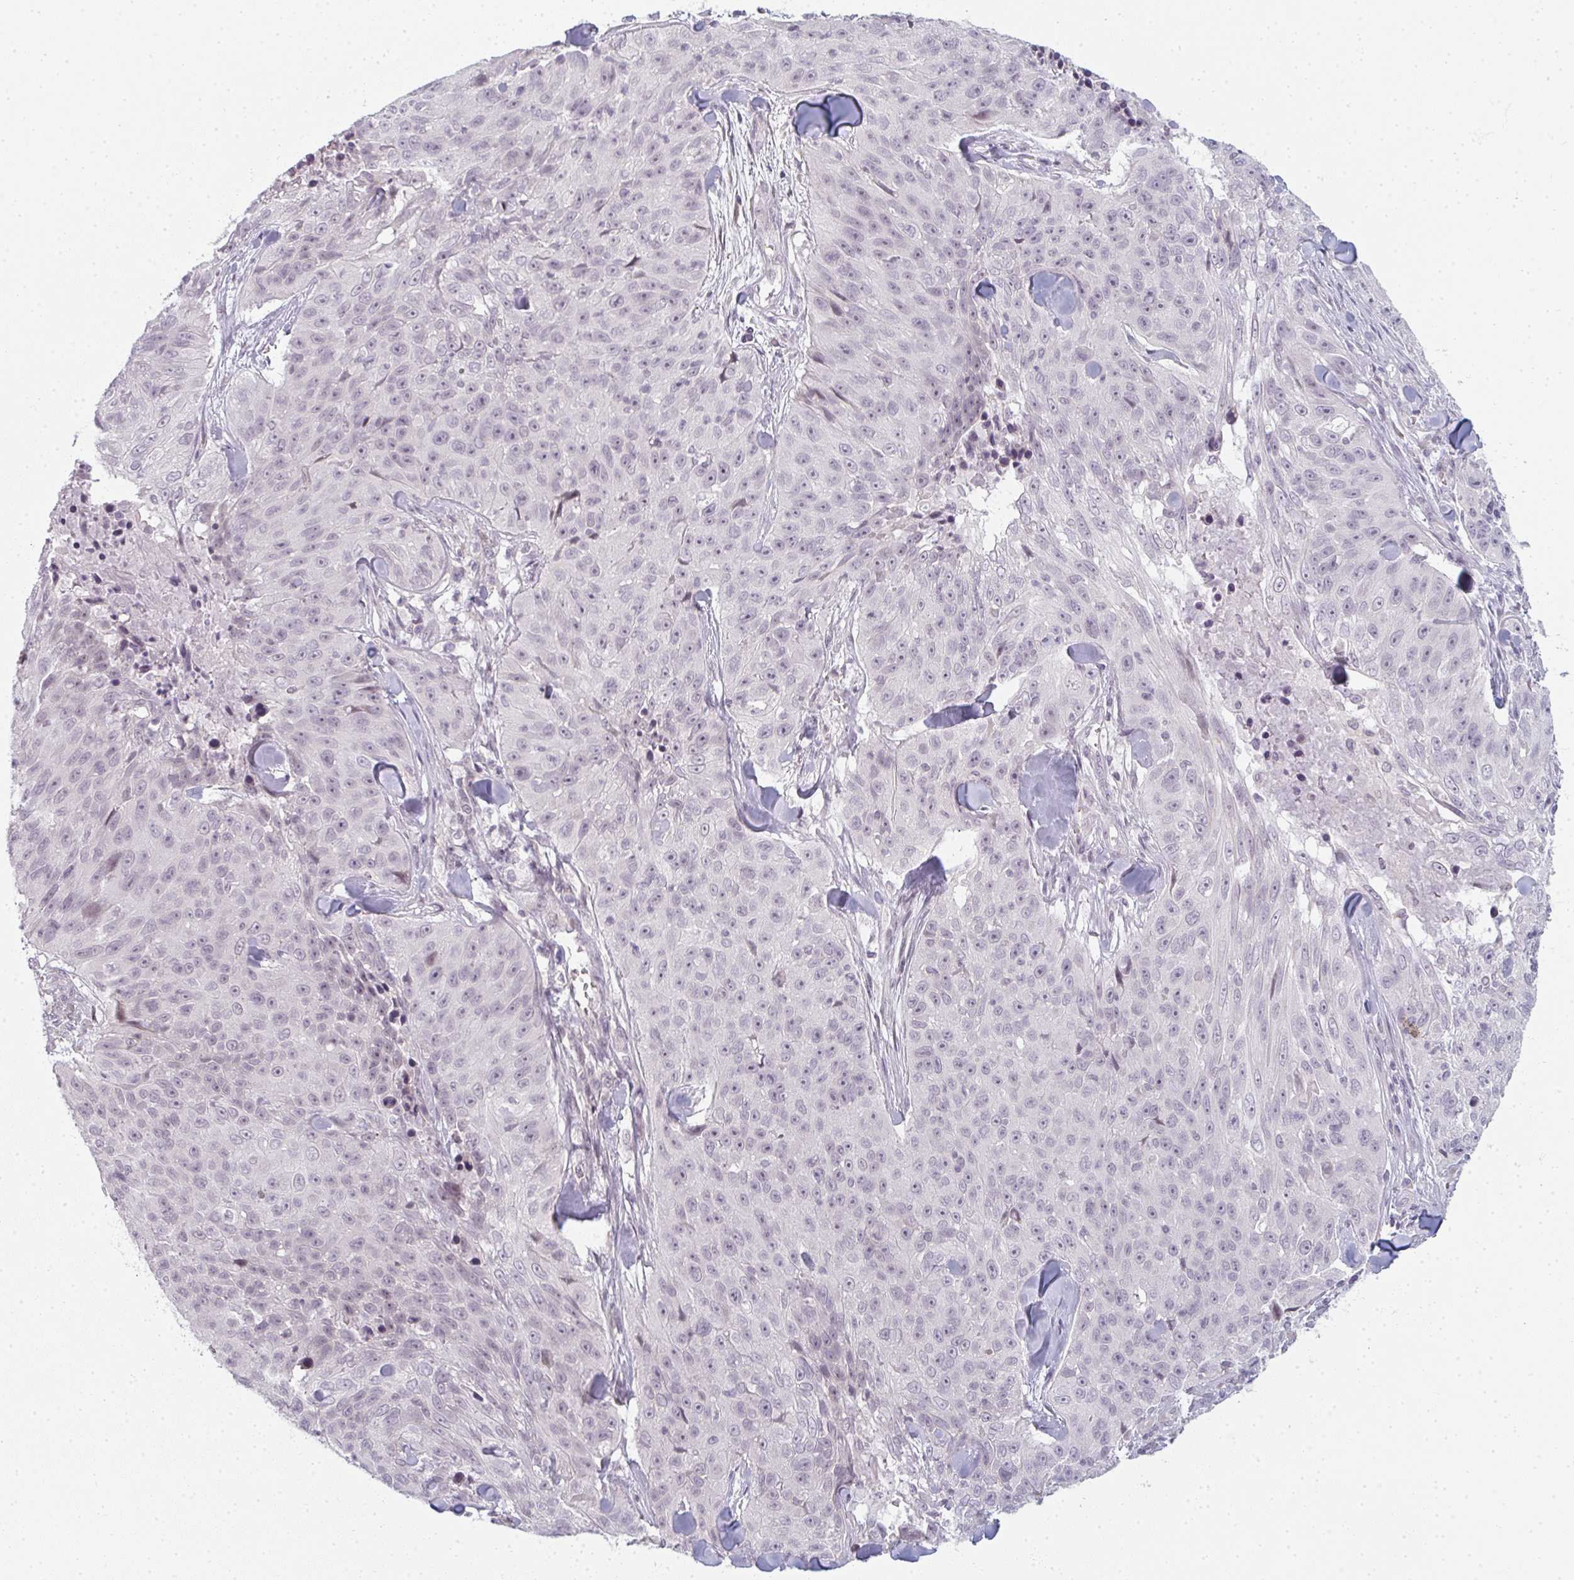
{"staining": {"intensity": "negative", "quantity": "none", "location": "none"}, "tissue": "skin cancer", "cell_type": "Tumor cells", "image_type": "cancer", "snomed": [{"axis": "morphology", "description": "Squamous cell carcinoma, NOS"}, {"axis": "topography", "description": "Skin"}], "caption": "There is no significant staining in tumor cells of skin squamous cell carcinoma.", "gene": "RBBP6", "patient": {"sex": "female", "age": 87}}